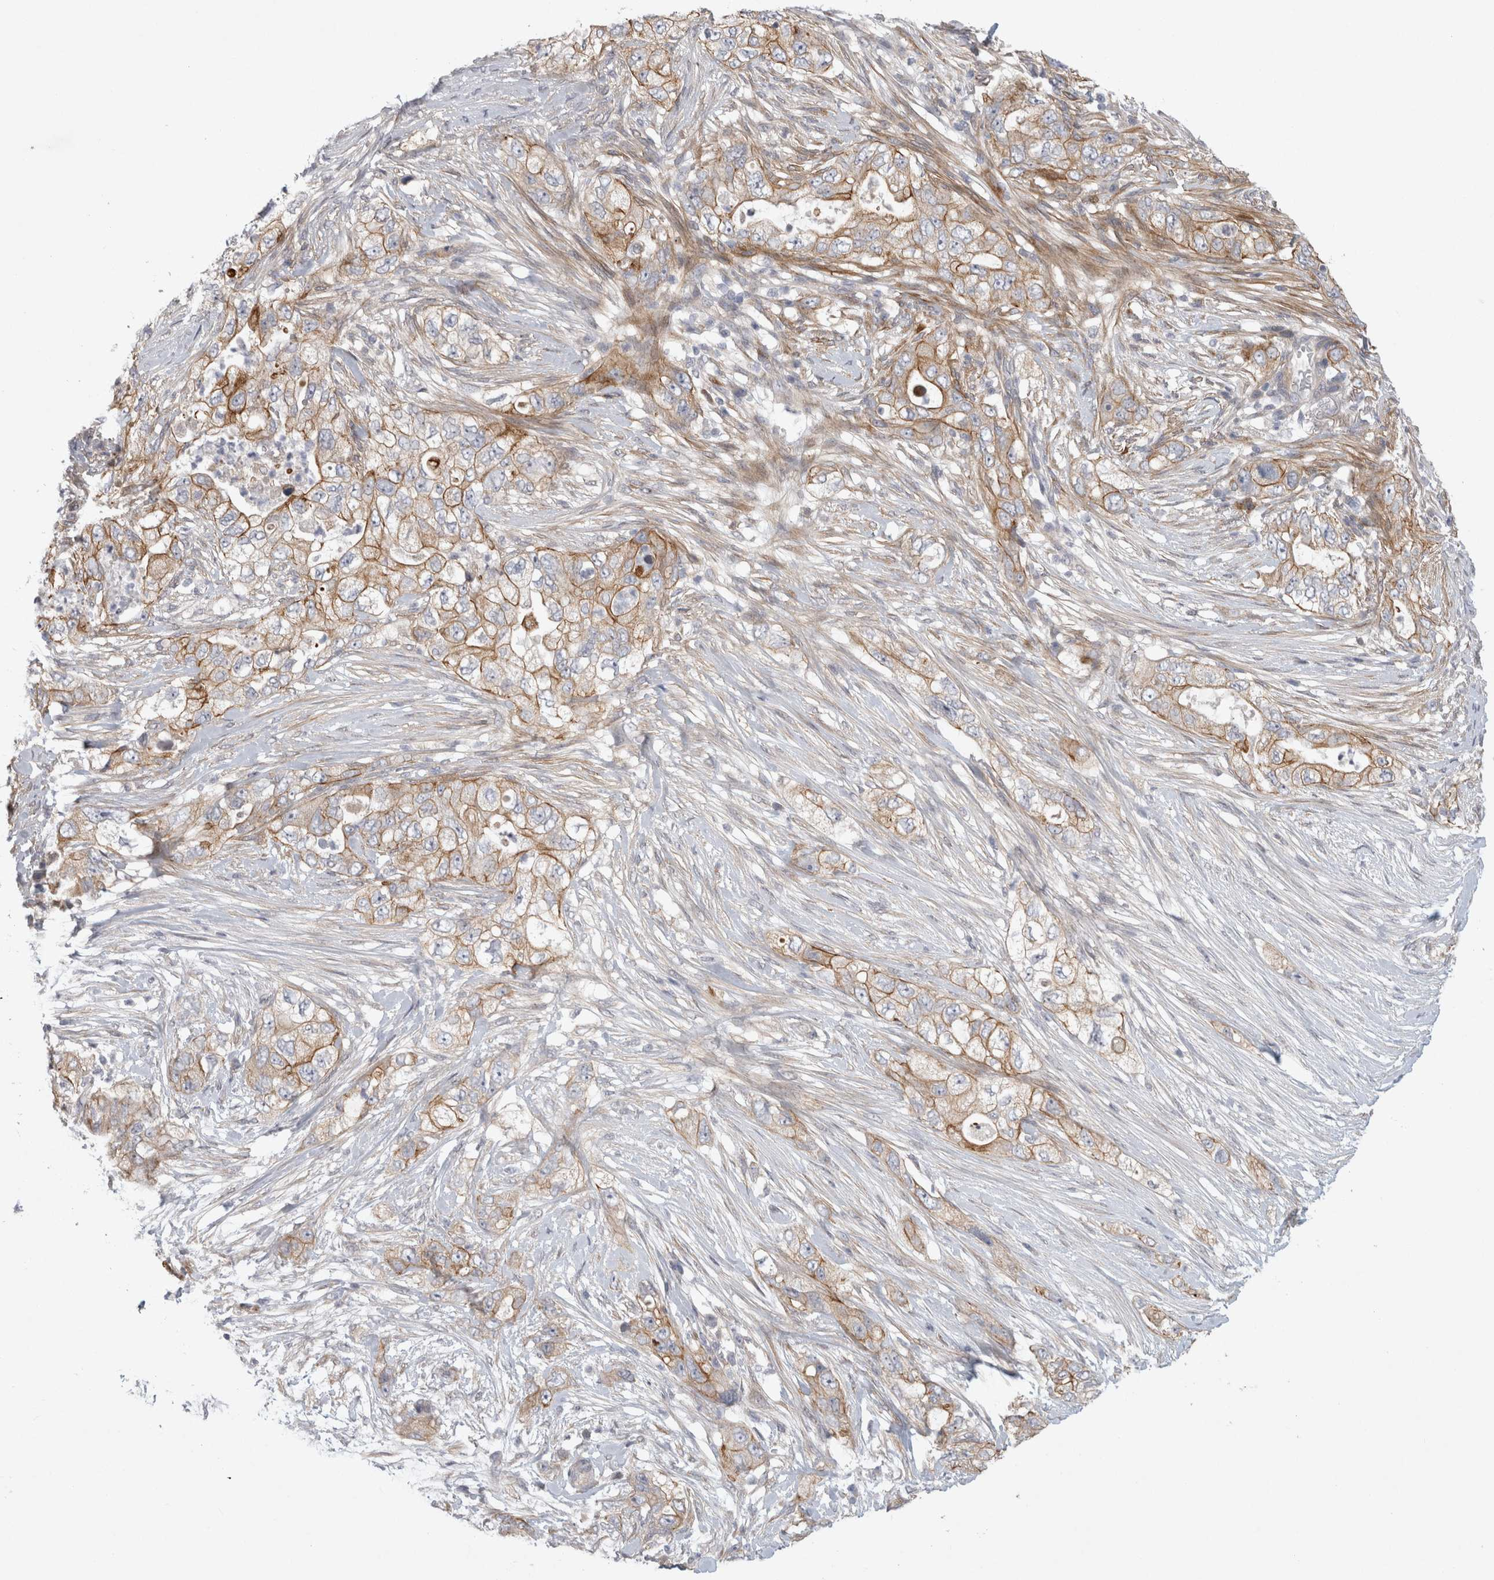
{"staining": {"intensity": "moderate", "quantity": ">75%", "location": "cytoplasmic/membranous"}, "tissue": "pancreatic cancer", "cell_type": "Tumor cells", "image_type": "cancer", "snomed": [{"axis": "morphology", "description": "Adenocarcinoma, NOS"}, {"axis": "topography", "description": "Pancreas"}], "caption": "A micrograph showing moderate cytoplasmic/membranous staining in approximately >75% of tumor cells in pancreatic adenocarcinoma, as visualized by brown immunohistochemical staining.", "gene": "BZW2", "patient": {"sex": "female", "age": 73}}